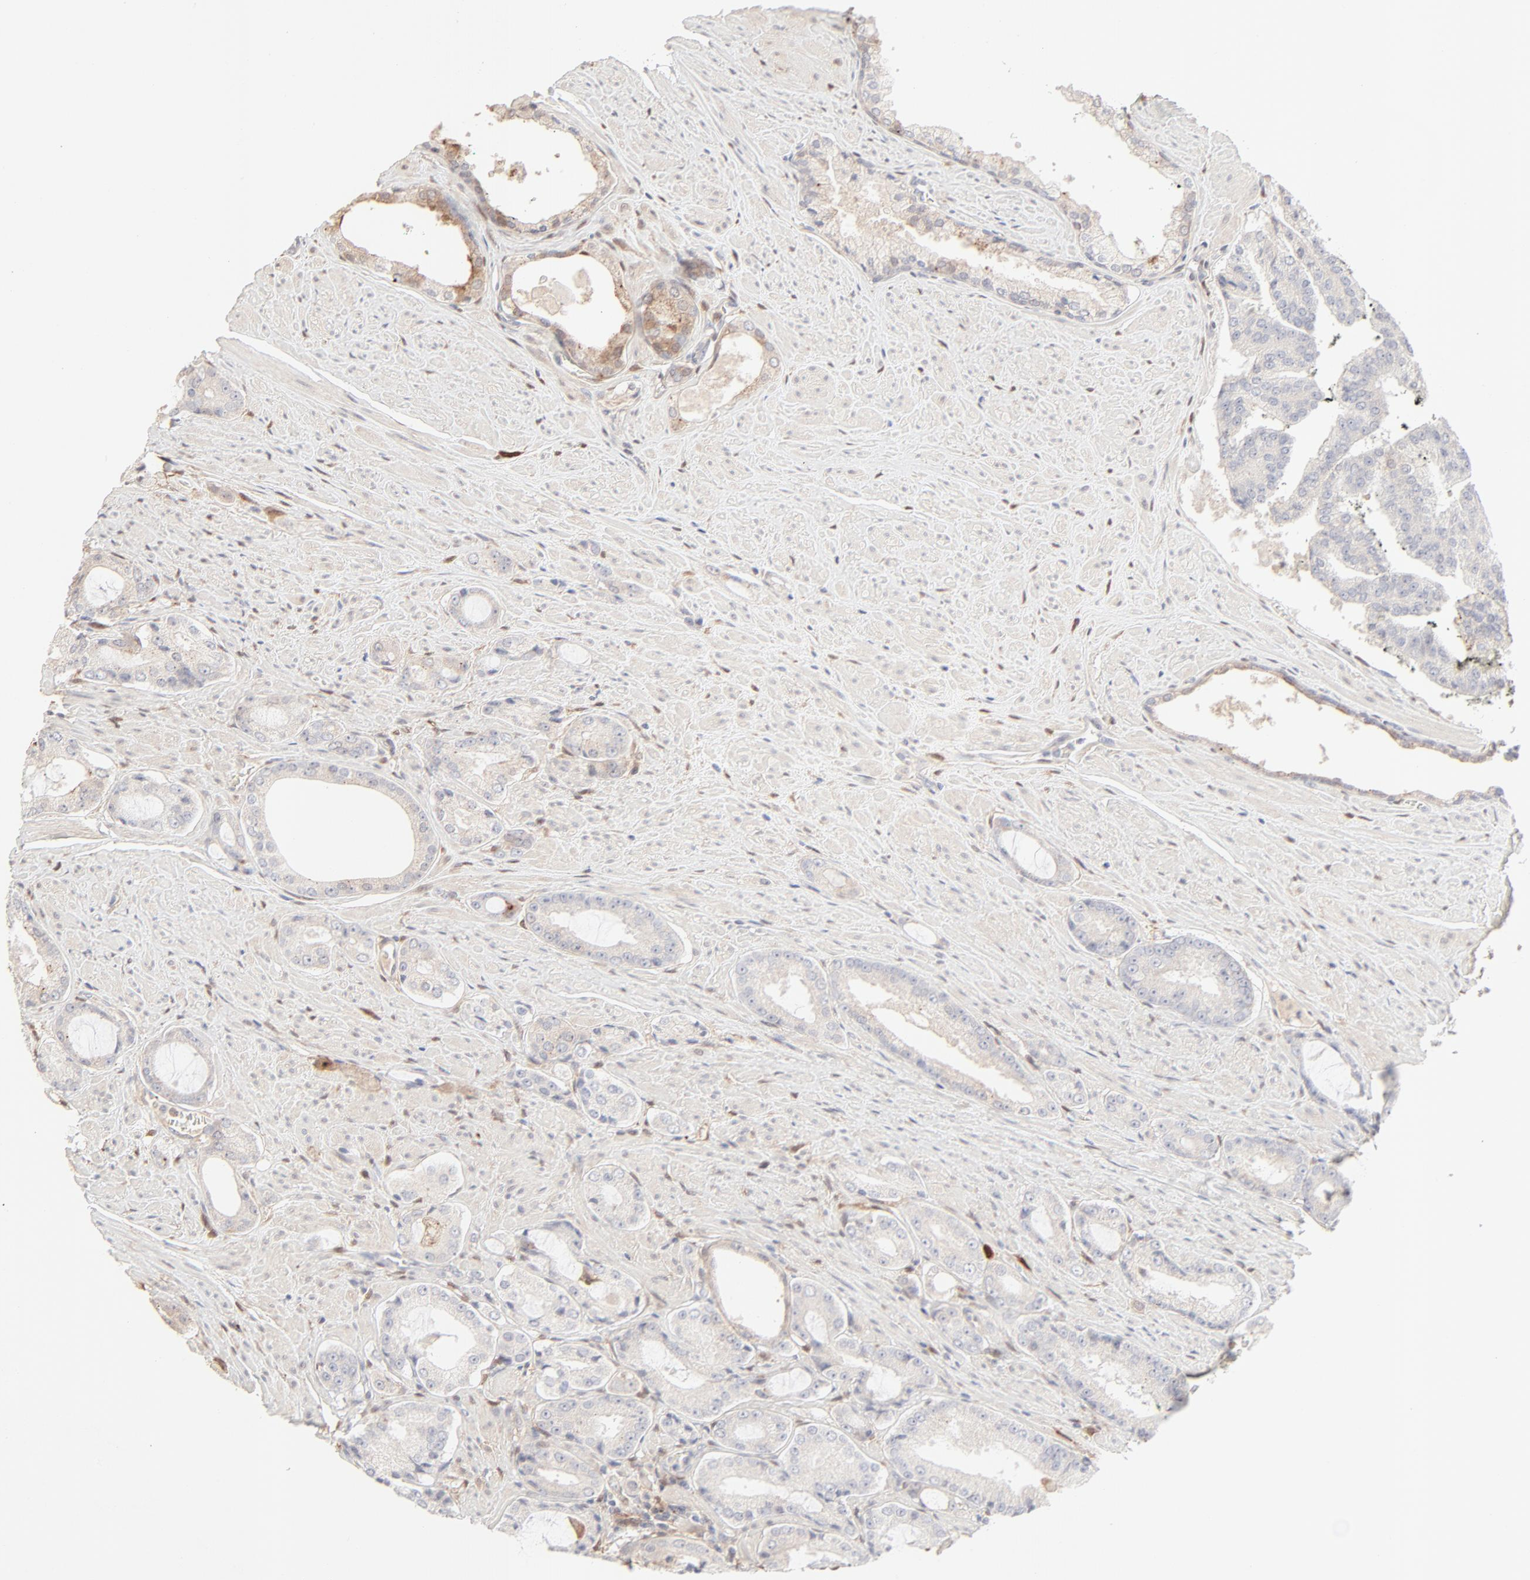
{"staining": {"intensity": "negative", "quantity": "none", "location": "none"}, "tissue": "prostate cancer", "cell_type": "Tumor cells", "image_type": "cancer", "snomed": [{"axis": "morphology", "description": "Adenocarcinoma, Medium grade"}, {"axis": "topography", "description": "Prostate"}], "caption": "There is no significant staining in tumor cells of prostate medium-grade adenocarcinoma.", "gene": "LGALS2", "patient": {"sex": "male", "age": 60}}